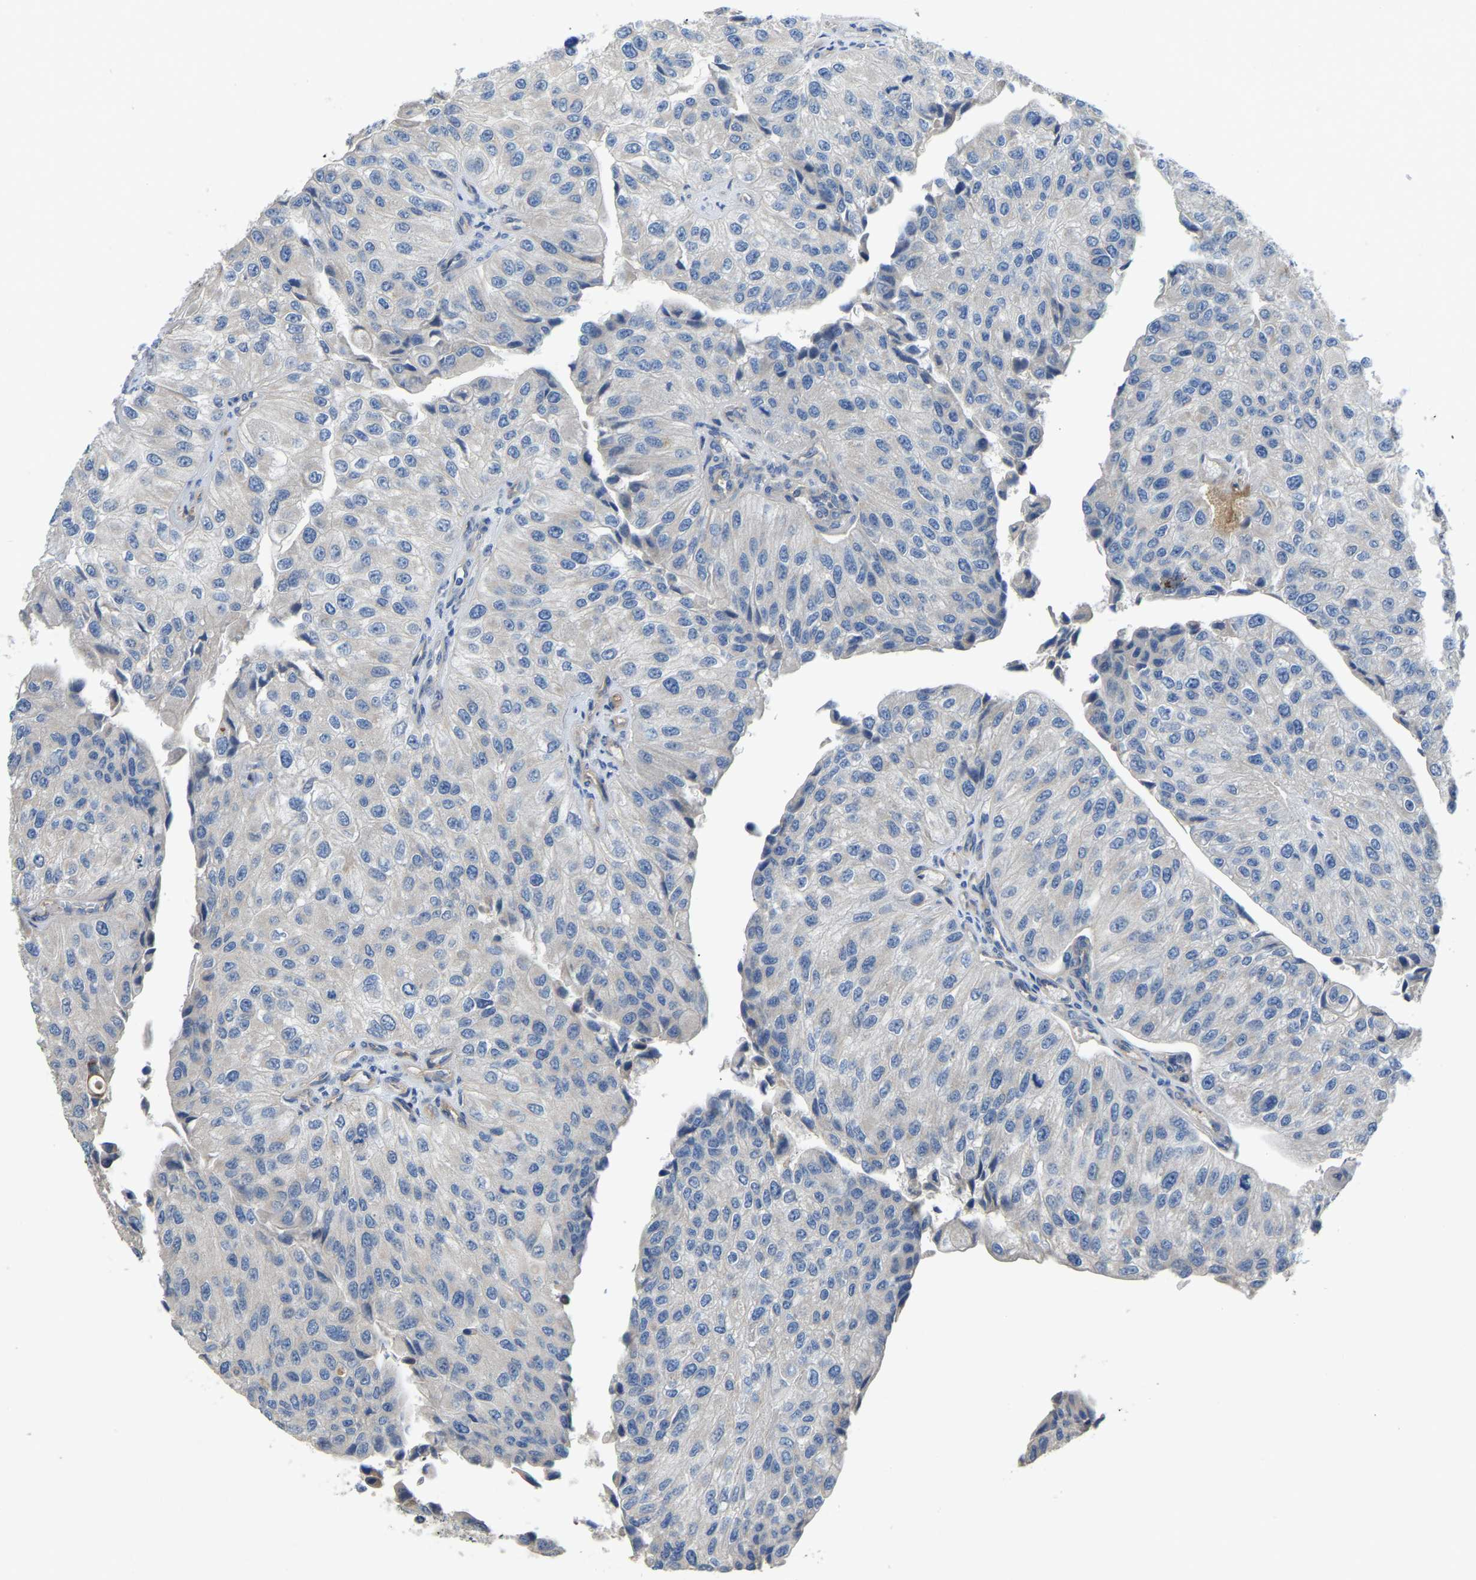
{"staining": {"intensity": "negative", "quantity": "none", "location": "none"}, "tissue": "urothelial cancer", "cell_type": "Tumor cells", "image_type": "cancer", "snomed": [{"axis": "morphology", "description": "Urothelial carcinoma, High grade"}, {"axis": "topography", "description": "Kidney"}, {"axis": "topography", "description": "Urinary bladder"}], "caption": "The histopathology image shows no staining of tumor cells in high-grade urothelial carcinoma.", "gene": "HIGD2B", "patient": {"sex": "male", "age": 77}}